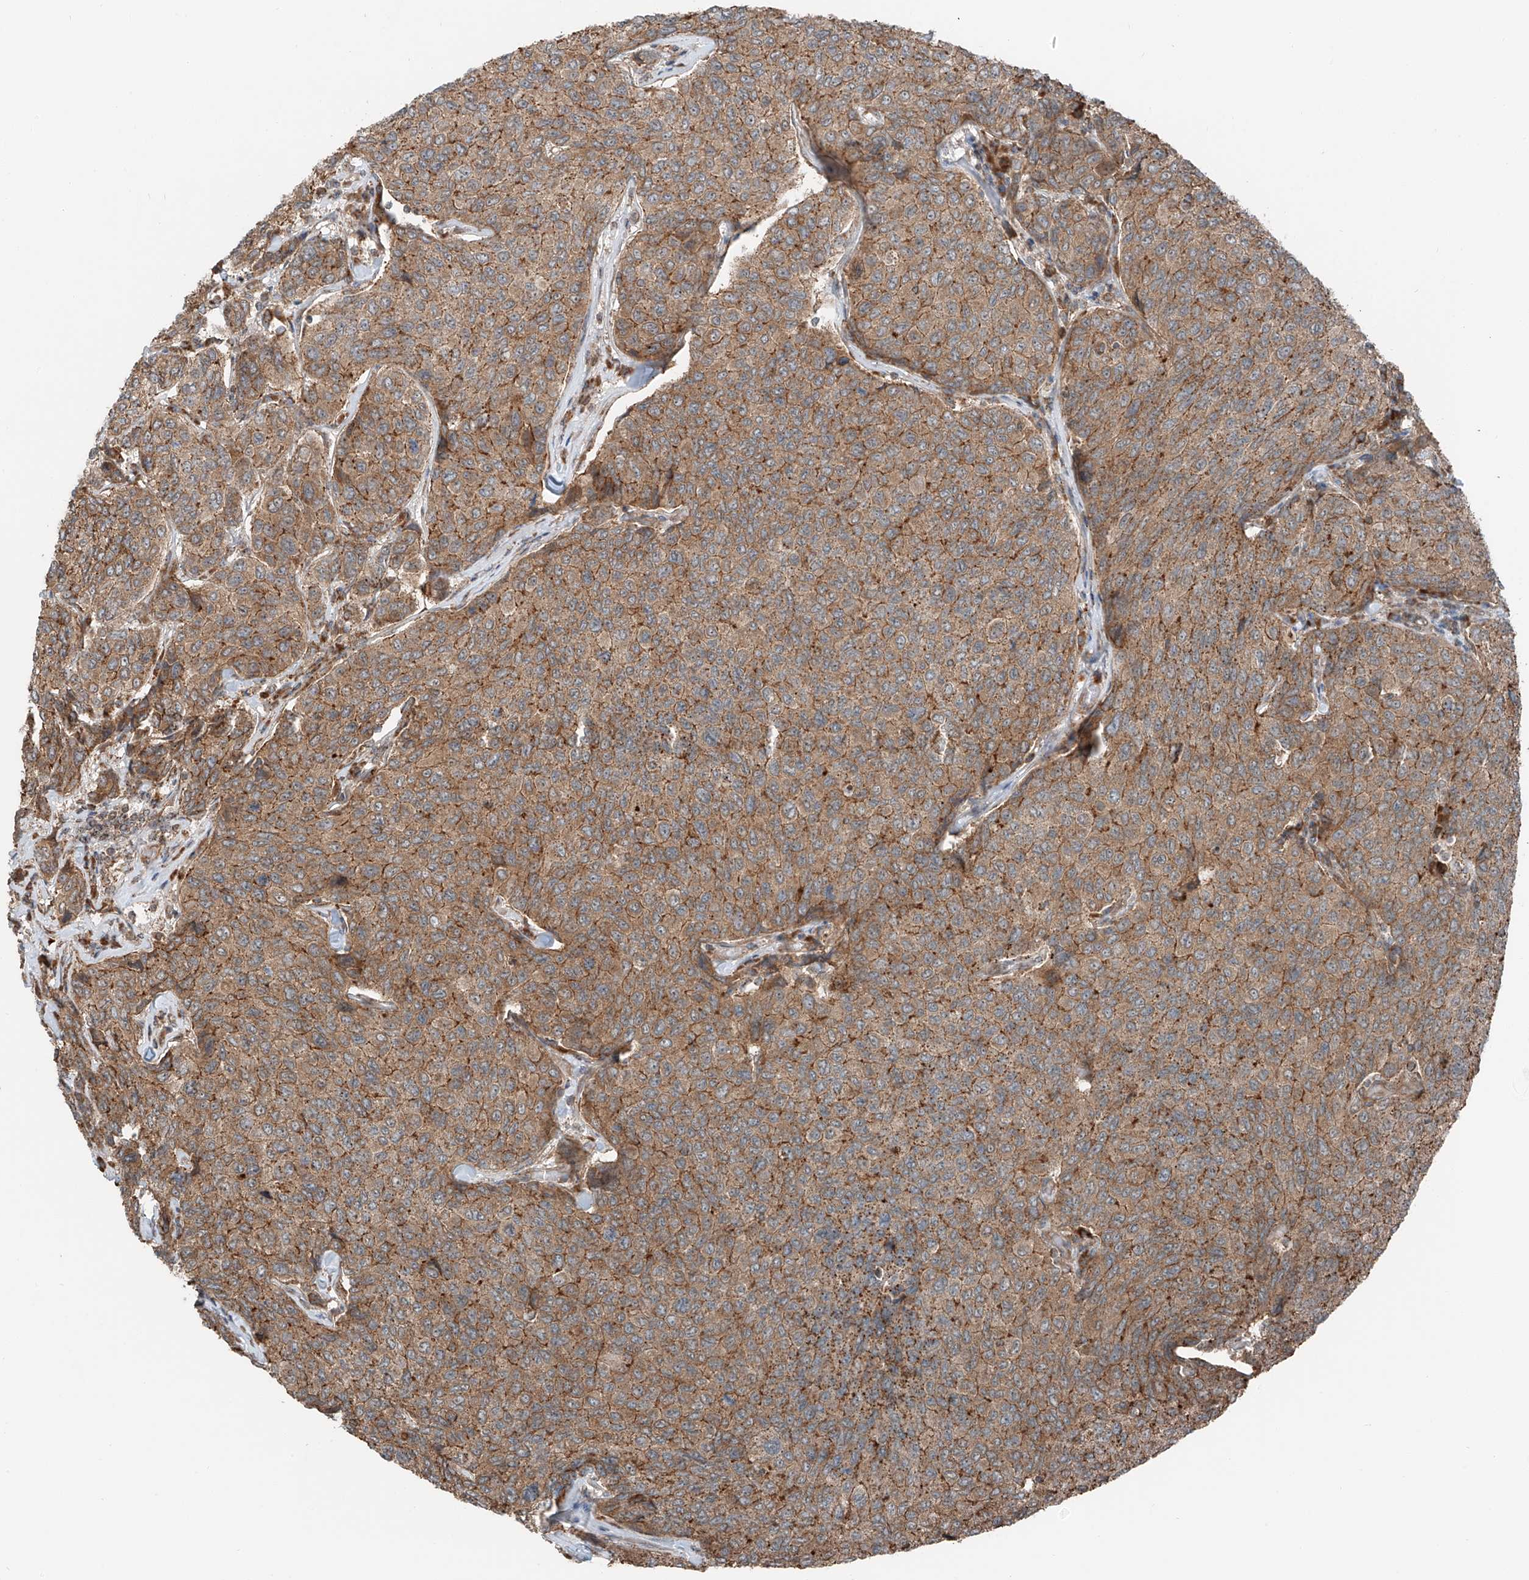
{"staining": {"intensity": "moderate", "quantity": ">75%", "location": "cytoplasmic/membranous"}, "tissue": "breast cancer", "cell_type": "Tumor cells", "image_type": "cancer", "snomed": [{"axis": "morphology", "description": "Duct carcinoma"}, {"axis": "topography", "description": "Breast"}], "caption": "A micrograph of human breast cancer stained for a protein demonstrates moderate cytoplasmic/membranous brown staining in tumor cells. (DAB = brown stain, brightfield microscopy at high magnification).", "gene": "CEP162", "patient": {"sex": "female", "age": 55}}